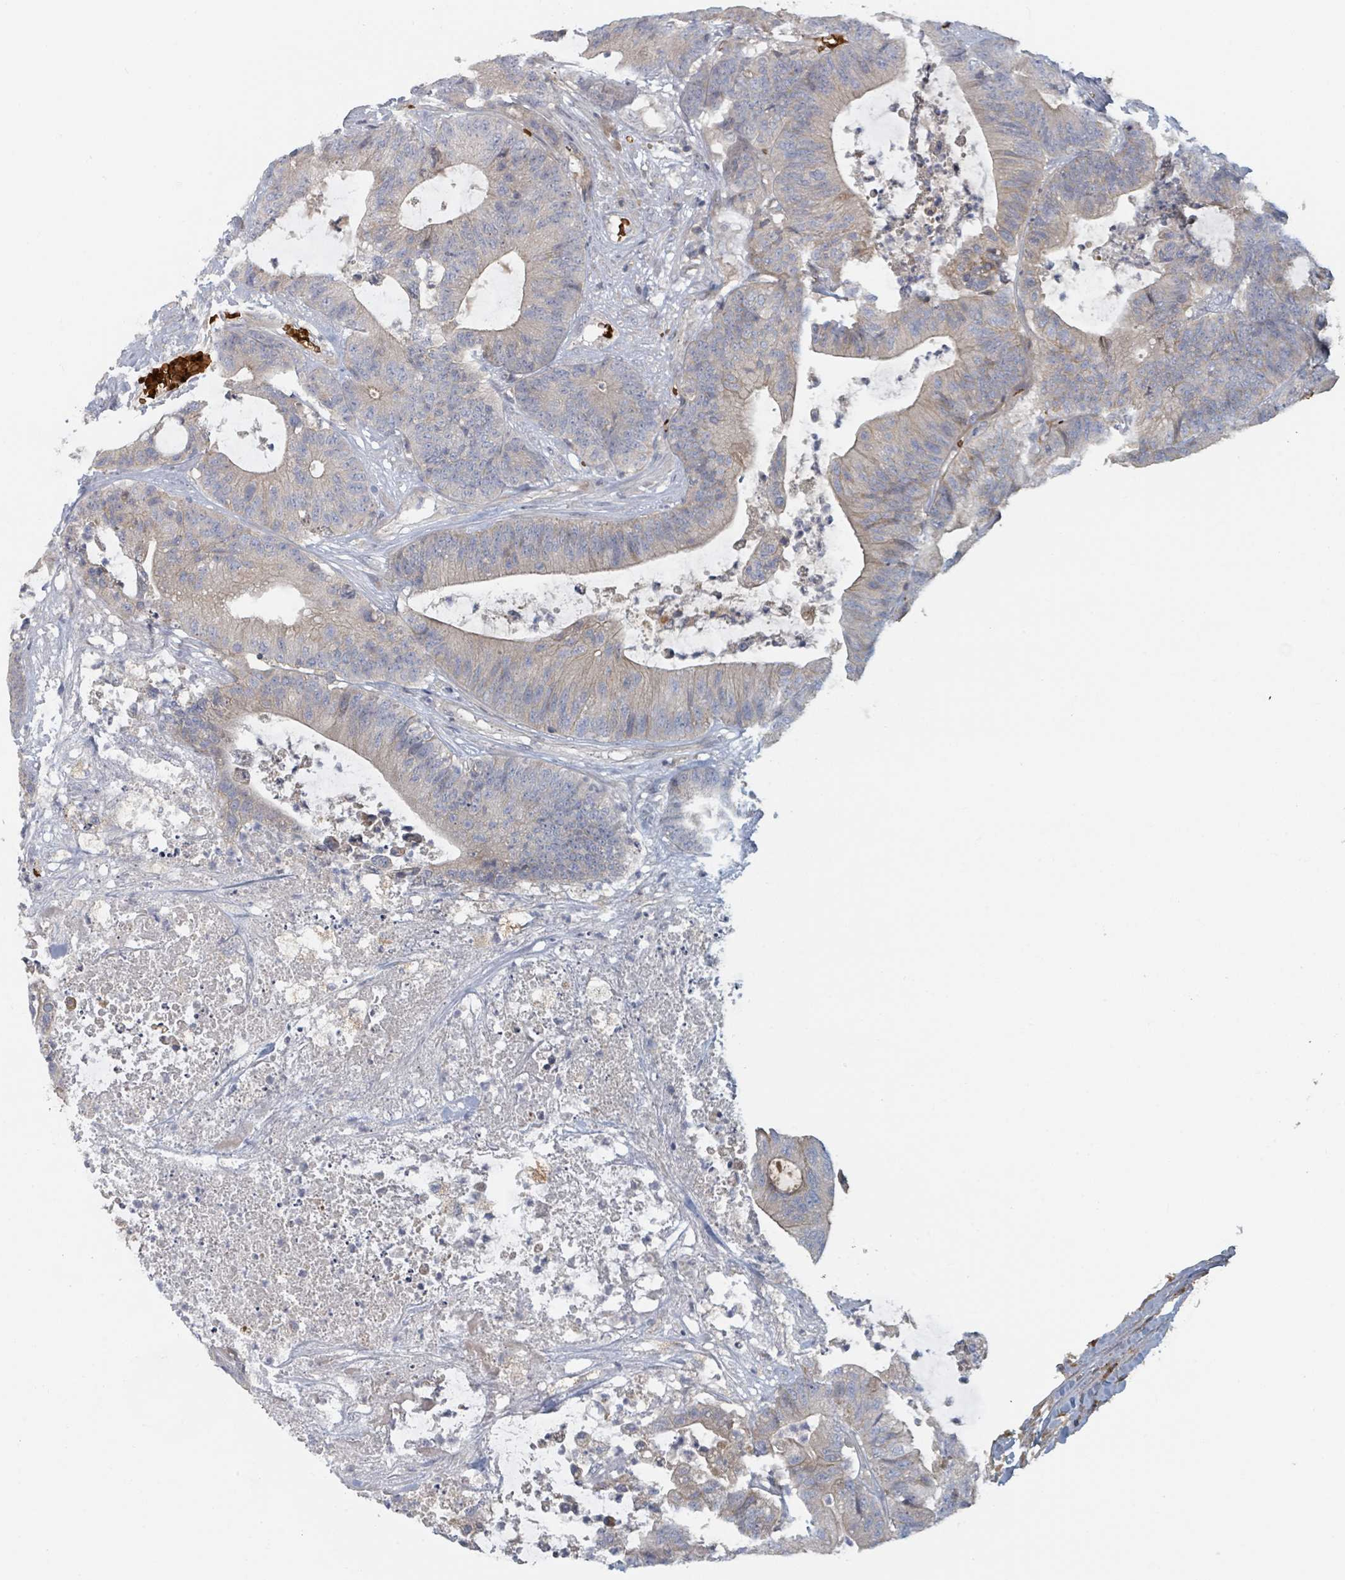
{"staining": {"intensity": "negative", "quantity": "none", "location": "none"}, "tissue": "colorectal cancer", "cell_type": "Tumor cells", "image_type": "cancer", "snomed": [{"axis": "morphology", "description": "Adenocarcinoma, NOS"}, {"axis": "topography", "description": "Colon"}], "caption": "IHC micrograph of adenocarcinoma (colorectal) stained for a protein (brown), which exhibits no staining in tumor cells.", "gene": "TRPC4AP", "patient": {"sex": "female", "age": 84}}